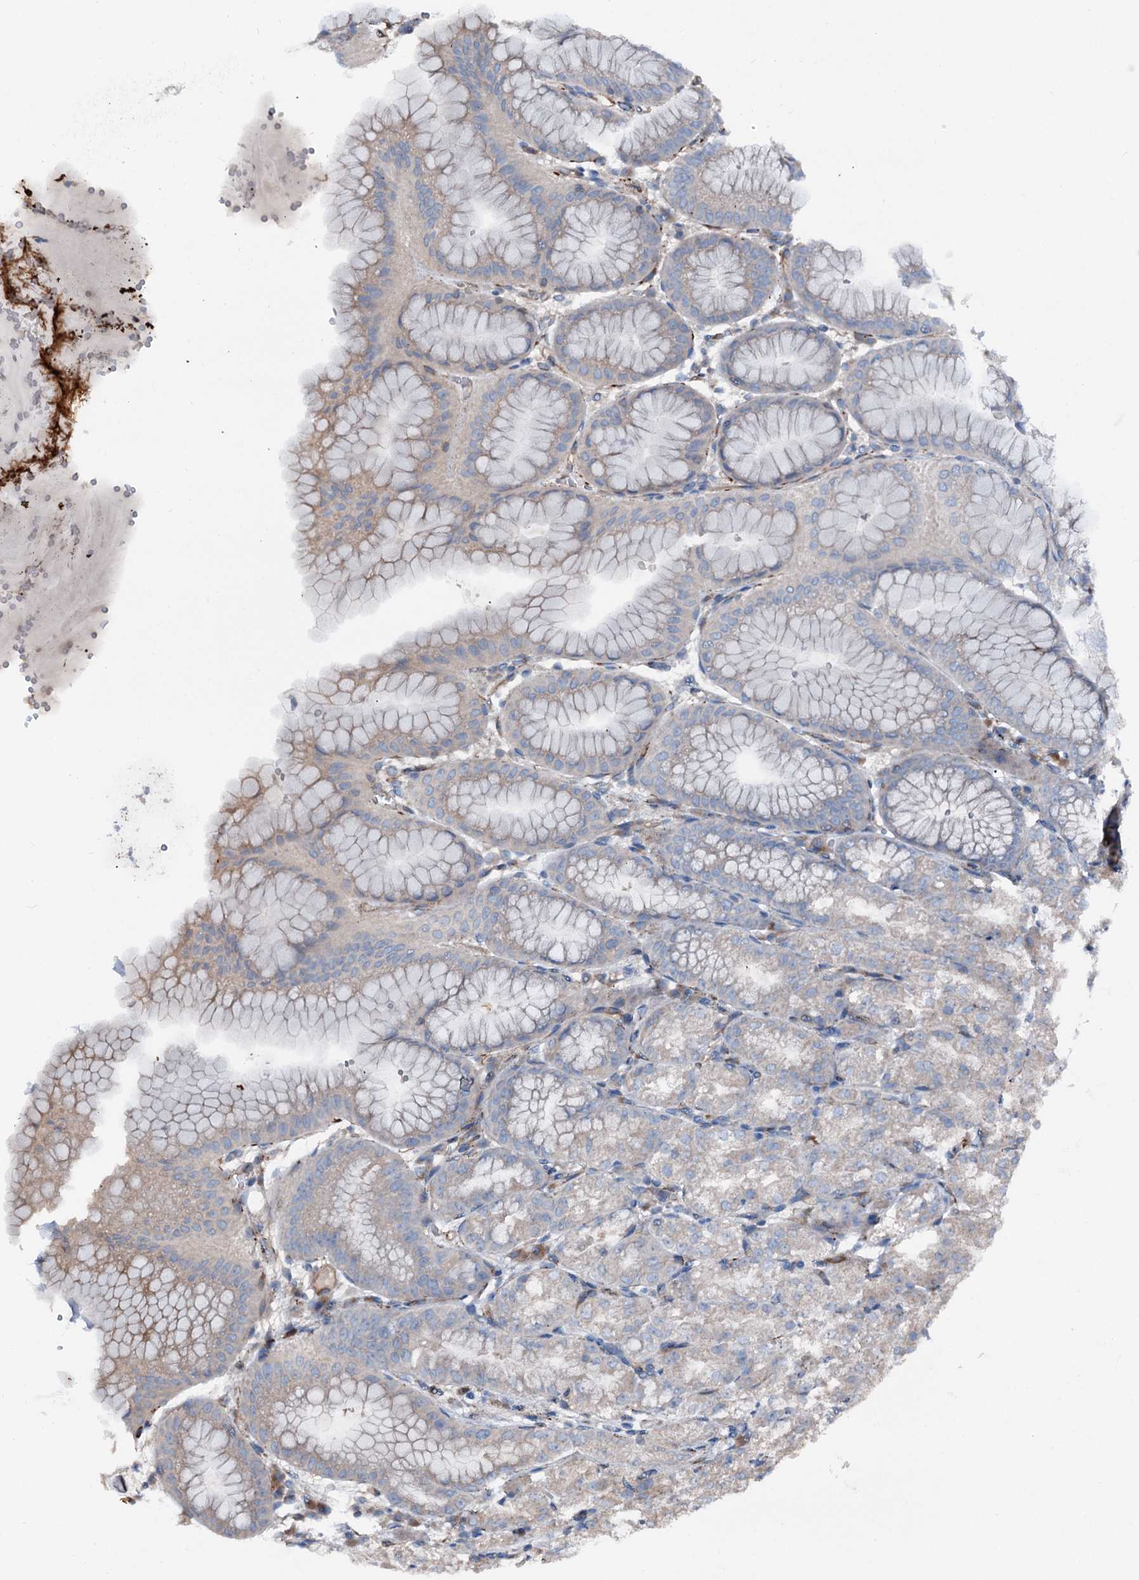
{"staining": {"intensity": "moderate", "quantity": "<25%", "location": "cytoplasmic/membranous"}, "tissue": "stomach", "cell_type": "Glandular cells", "image_type": "normal", "snomed": [{"axis": "morphology", "description": "Normal tissue, NOS"}, {"axis": "topography", "description": "Stomach, lower"}], "caption": "A micrograph of stomach stained for a protein displays moderate cytoplasmic/membranous brown staining in glandular cells.", "gene": "DDIAS", "patient": {"sex": "male", "age": 71}}